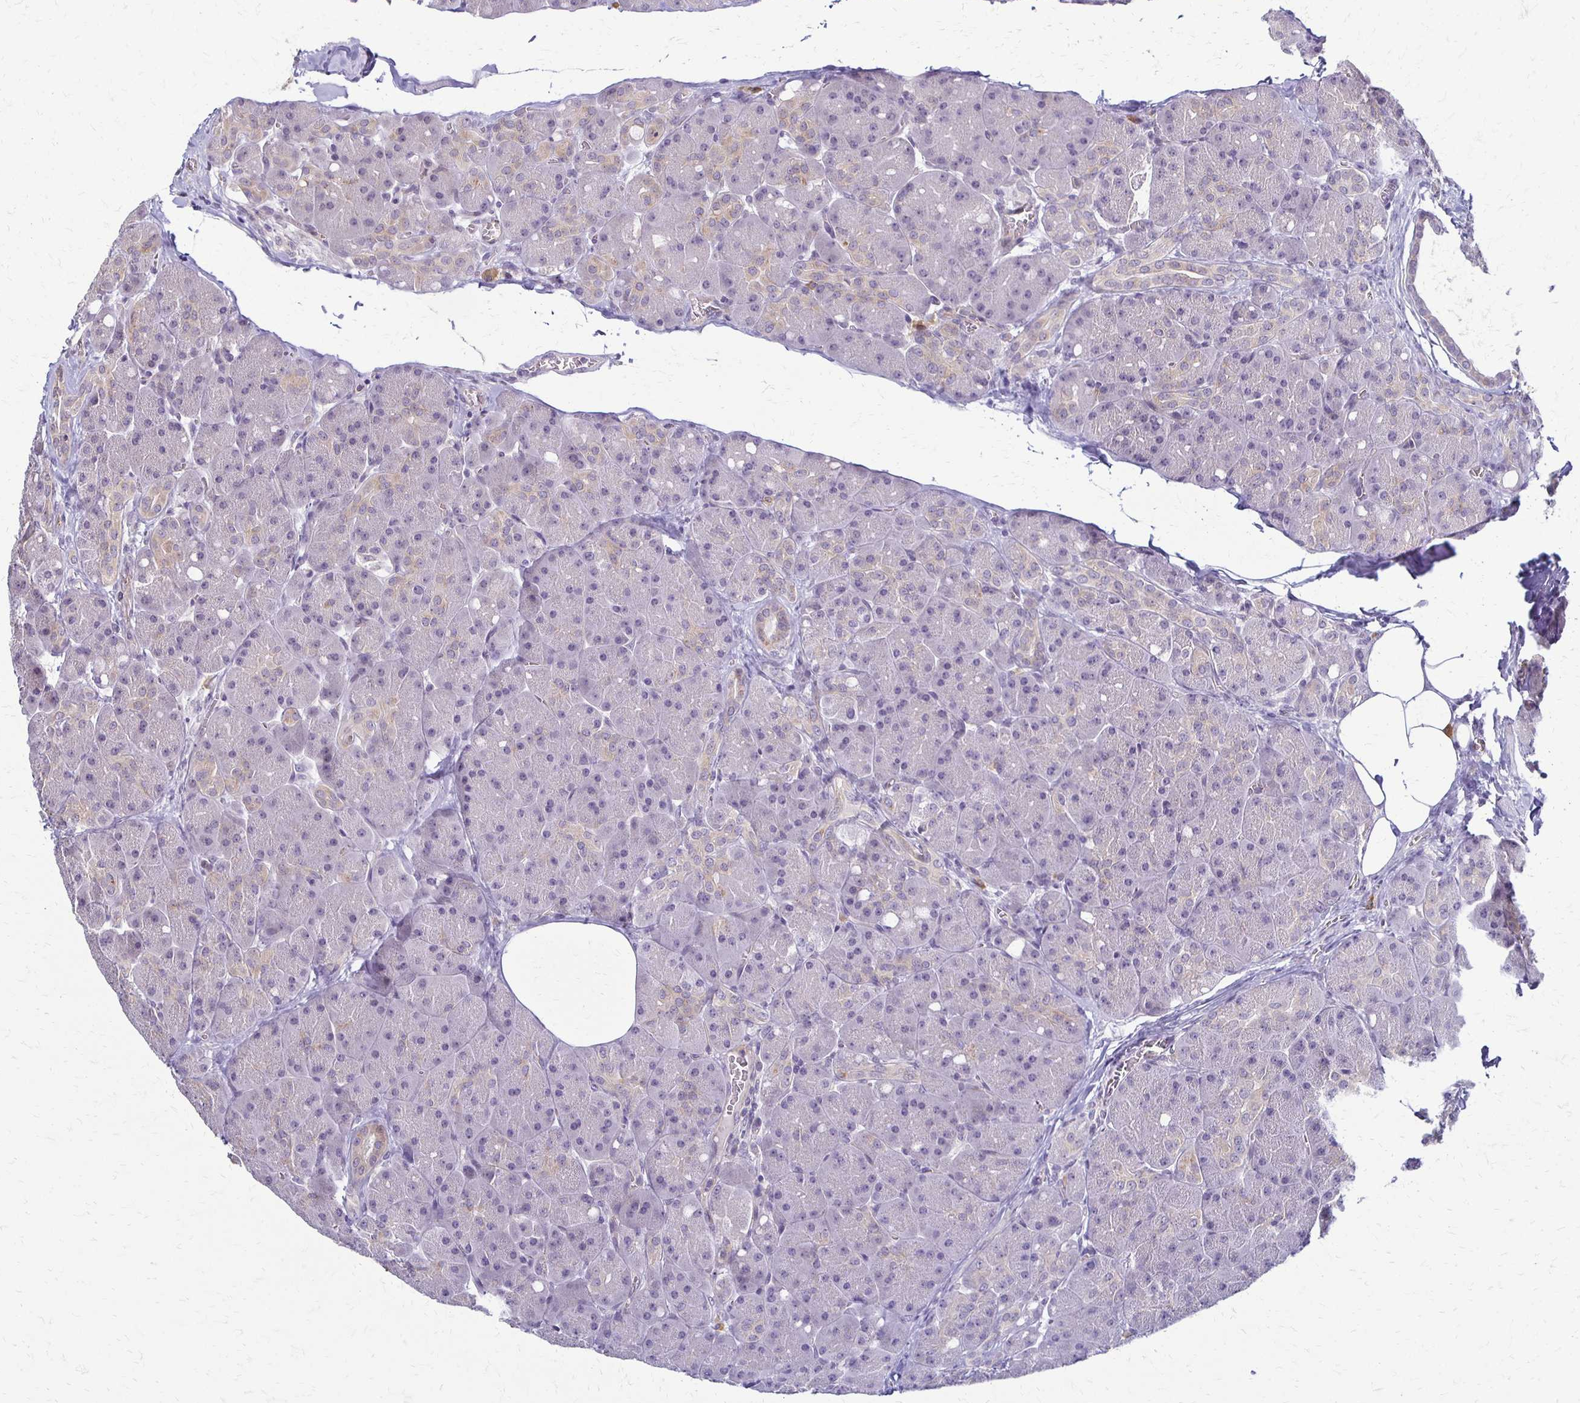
{"staining": {"intensity": "weak", "quantity": "<25%", "location": "cytoplasmic/membranous"}, "tissue": "pancreas", "cell_type": "Exocrine glandular cells", "image_type": "normal", "snomed": [{"axis": "morphology", "description": "Normal tissue, NOS"}, {"axis": "topography", "description": "Pancreas"}], "caption": "This is an IHC photomicrograph of normal pancreas. There is no staining in exocrine glandular cells.", "gene": "SLC9A9", "patient": {"sex": "male", "age": 55}}